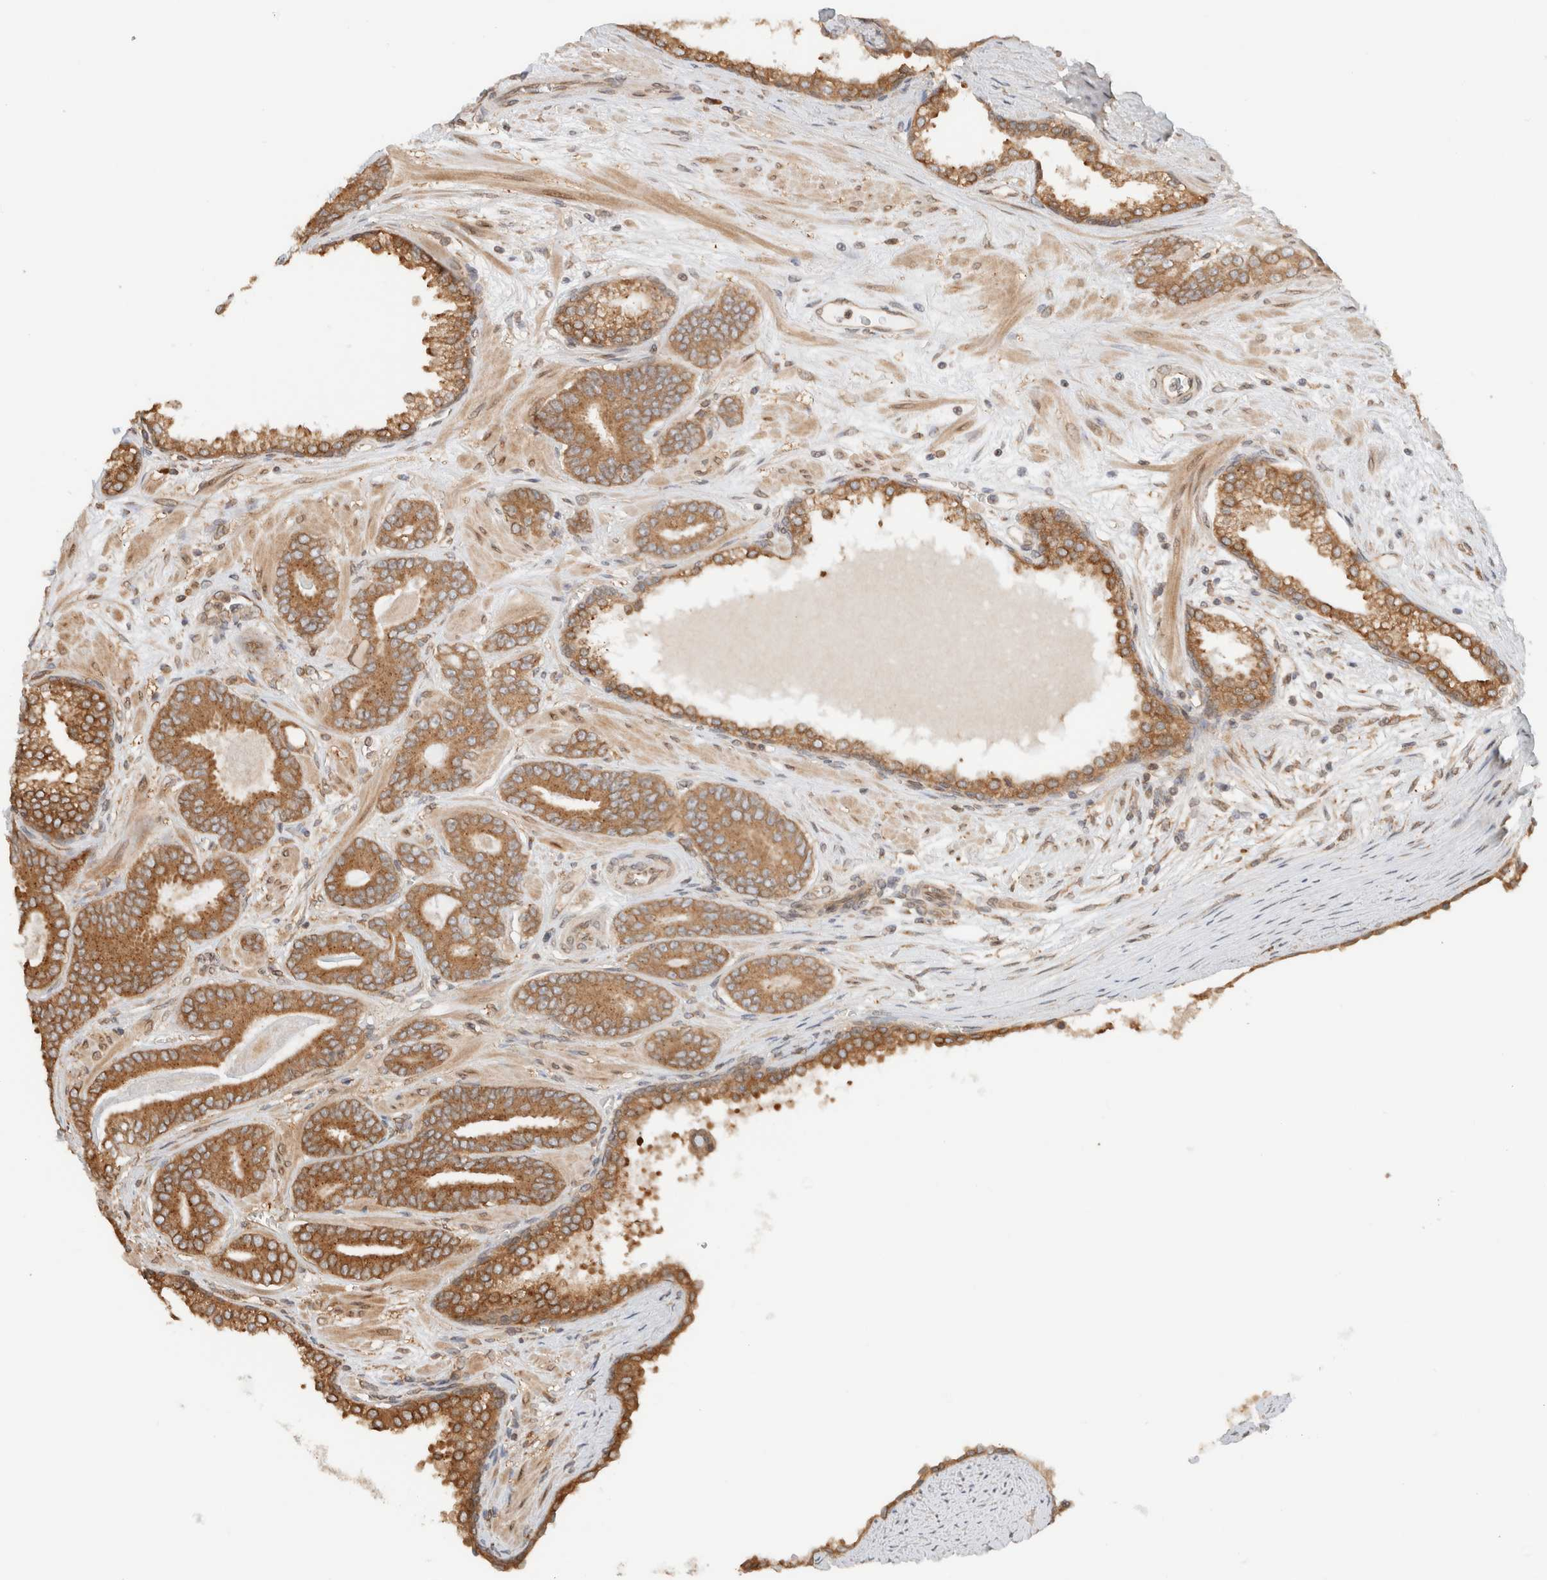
{"staining": {"intensity": "moderate", "quantity": ">75%", "location": "cytoplasmic/membranous"}, "tissue": "prostate cancer", "cell_type": "Tumor cells", "image_type": "cancer", "snomed": [{"axis": "morphology", "description": "Adenocarcinoma, Low grade"}, {"axis": "topography", "description": "Prostate"}], "caption": "A micrograph of human prostate low-grade adenocarcinoma stained for a protein reveals moderate cytoplasmic/membranous brown staining in tumor cells. (brown staining indicates protein expression, while blue staining denotes nuclei).", "gene": "ARFGEF2", "patient": {"sex": "male", "age": 62}}